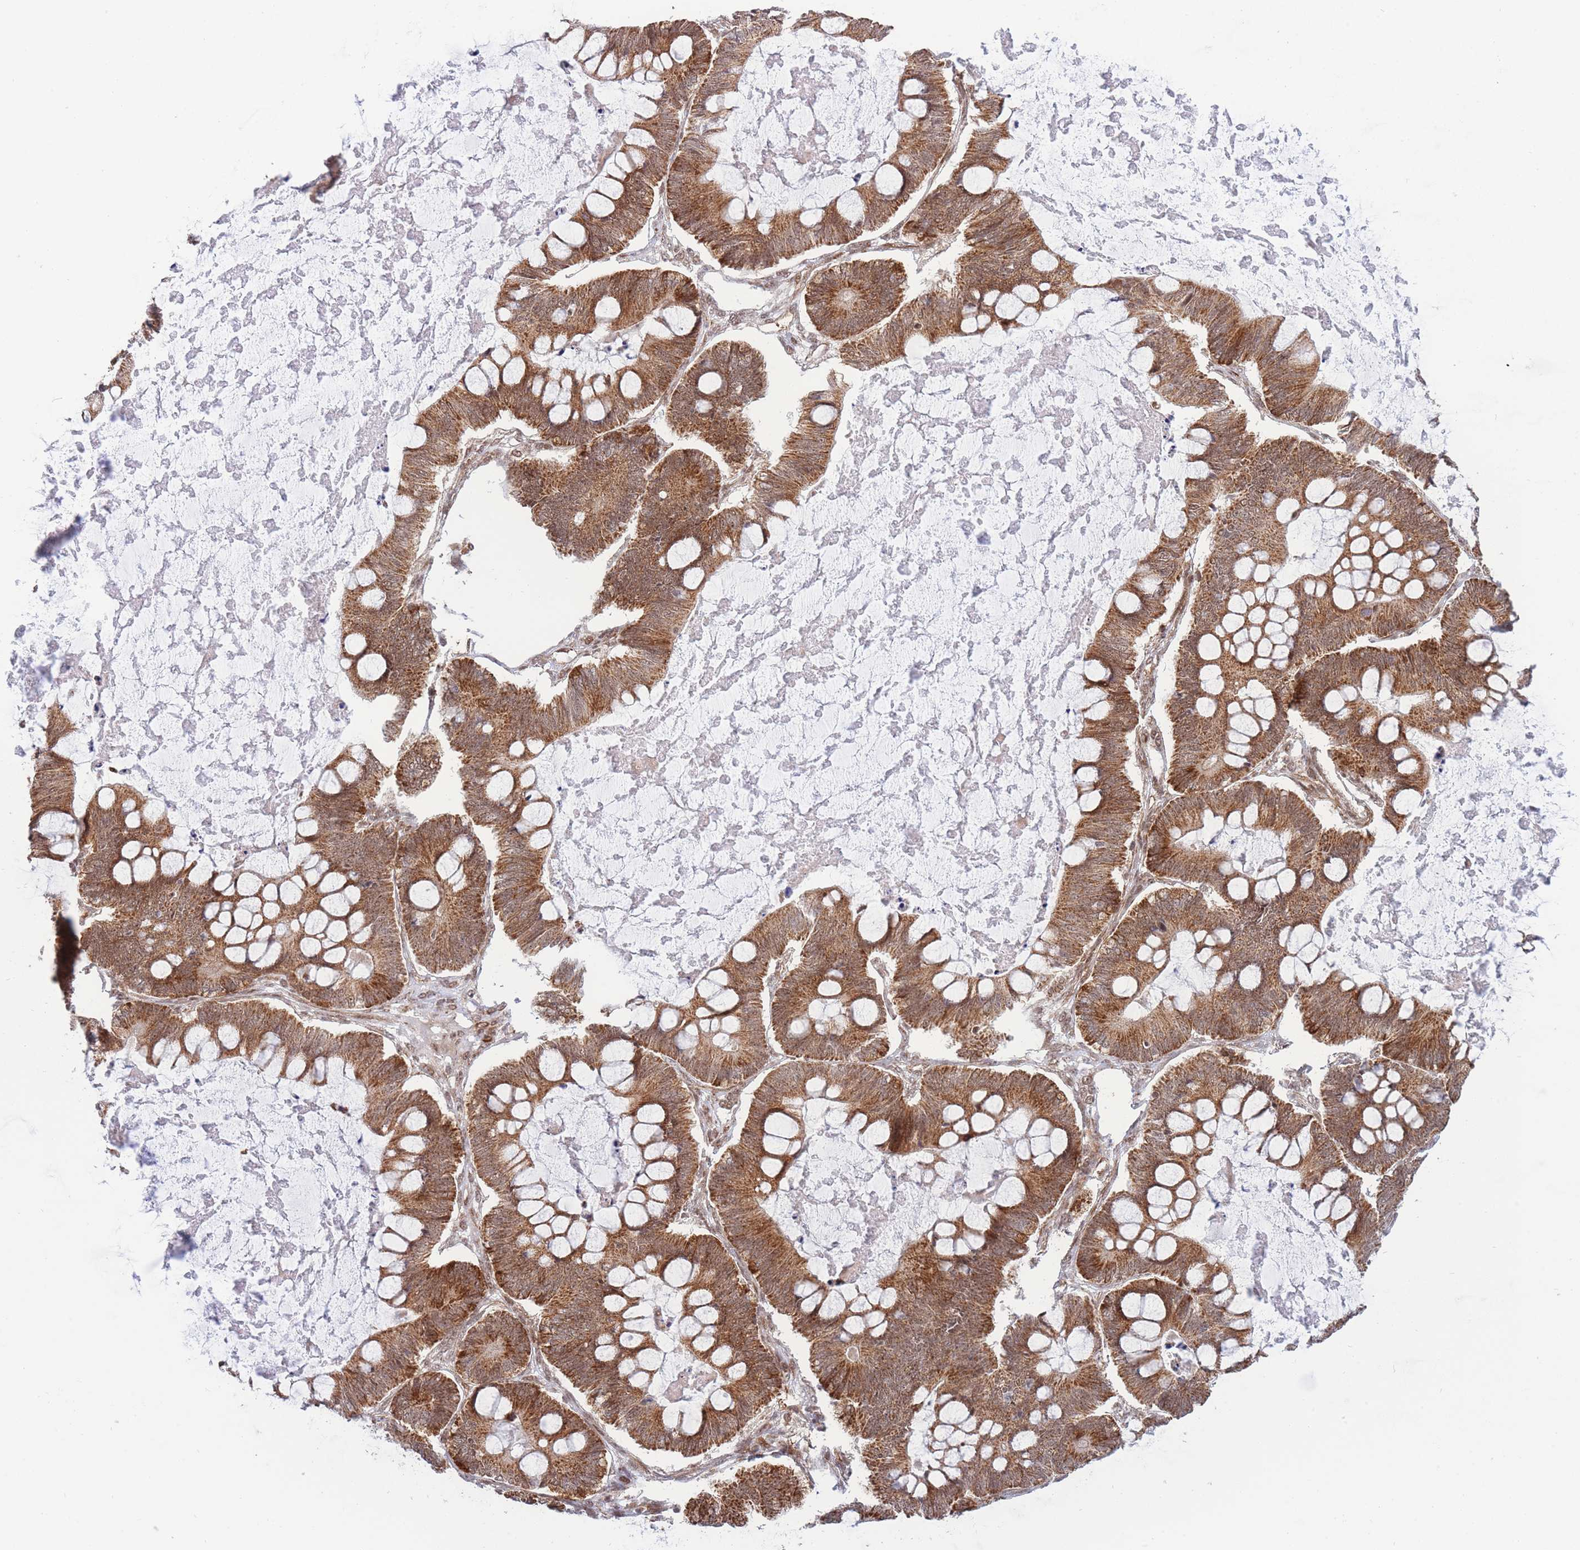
{"staining": {"intensity": "moderate", "quantity": ">75%", "location": "cytoplasmic/membranous,nuclear"}, "tissue": "ovarian cancer", "cell_type": "Tumor cells", "image_type": "cancer", "snomed": [{"axis": "morphology", "description": "Cystadenocarcinoma, mucinous, NOS"}, {"axis": "topography", "description": "Ovary"}], "caption": "Immunohistochemical staining of human mucinous cystadenocarcinoma (ovarian) demonstrates medium levels of moderate cytoplasmic/membranous and nuclear positivity in approximately >75% of tumor cells.", "gene": "BOD1L1", "patient": {"sex": "female", "age": 61}}